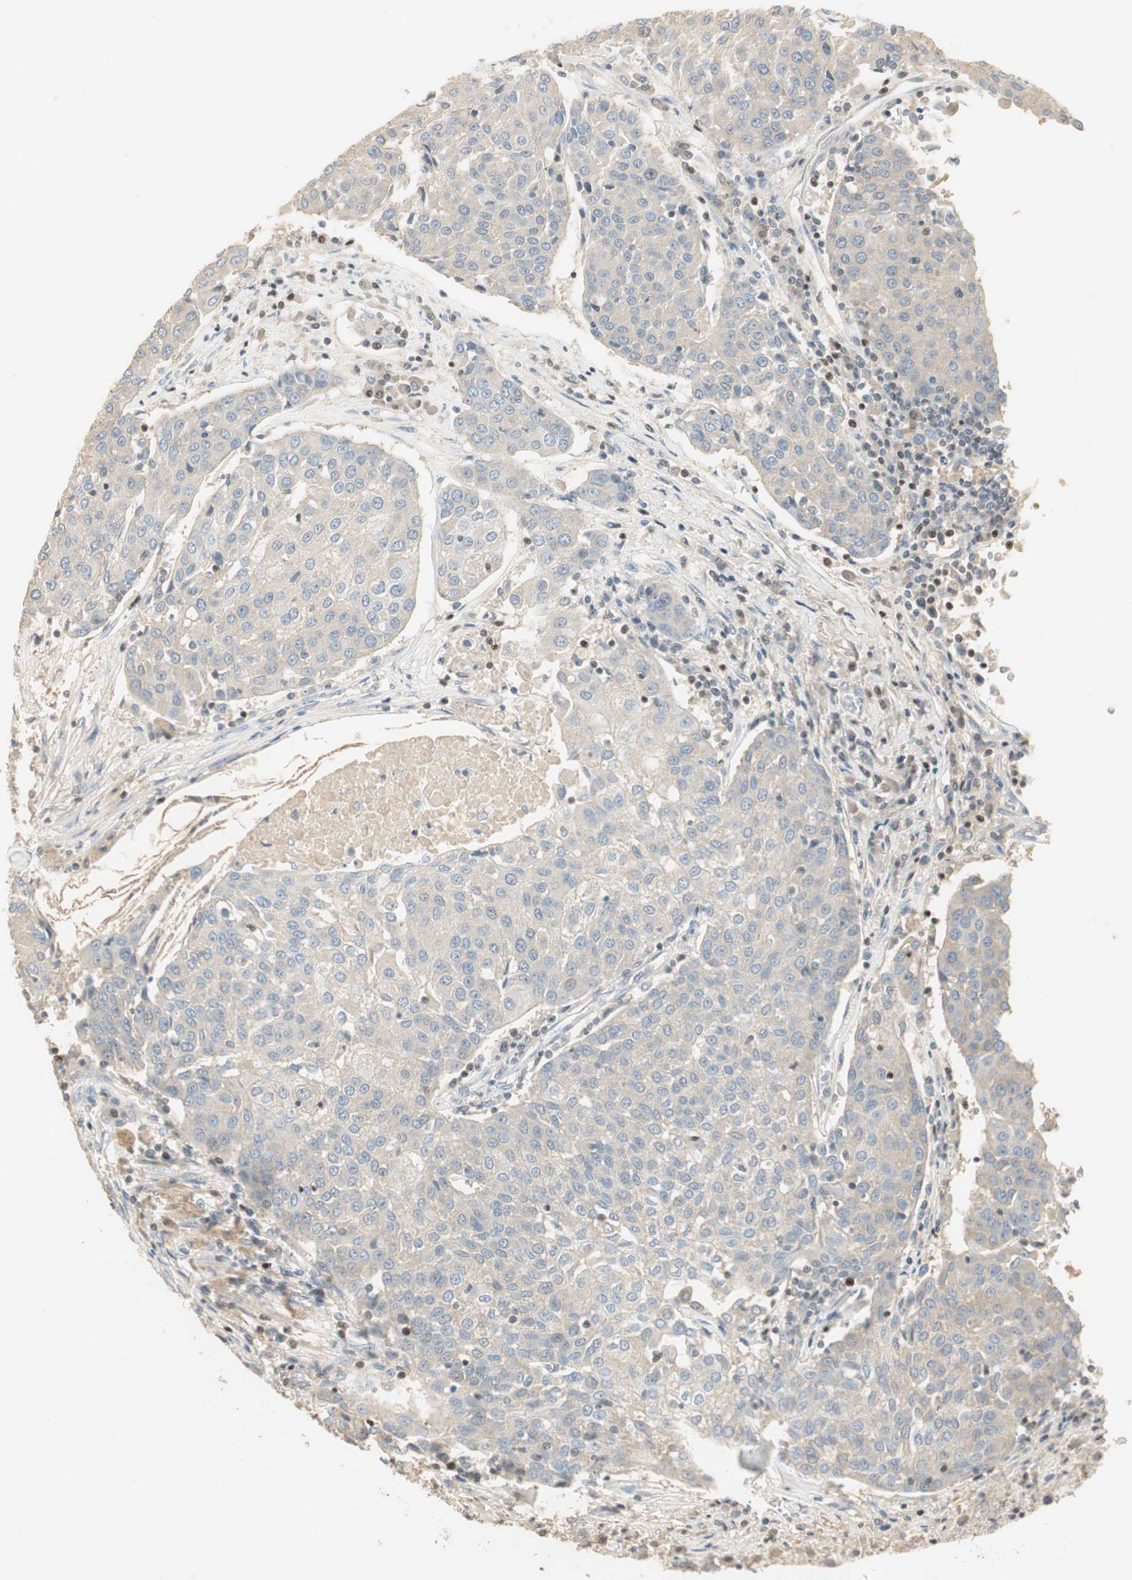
{"staining": {"intensity": "negative", "quantity": "none", "location": "none"}, "tissue": "urothelial cancer", "cell_type": "Tumor cells", "image_type": "cancer", "snomed": [{"axis": "morphology", "description": "Urothelial carcinoma, High grade"}, {"axis": "topography", "description": "Urinary bladder"}], "caption": "High-grade urothelial carcinoma was stained to show a protein in brown. There is no significant positivity in tumor cells.", "gene": "RUNX2", "patient": {"sex": "female", "age": 85}}